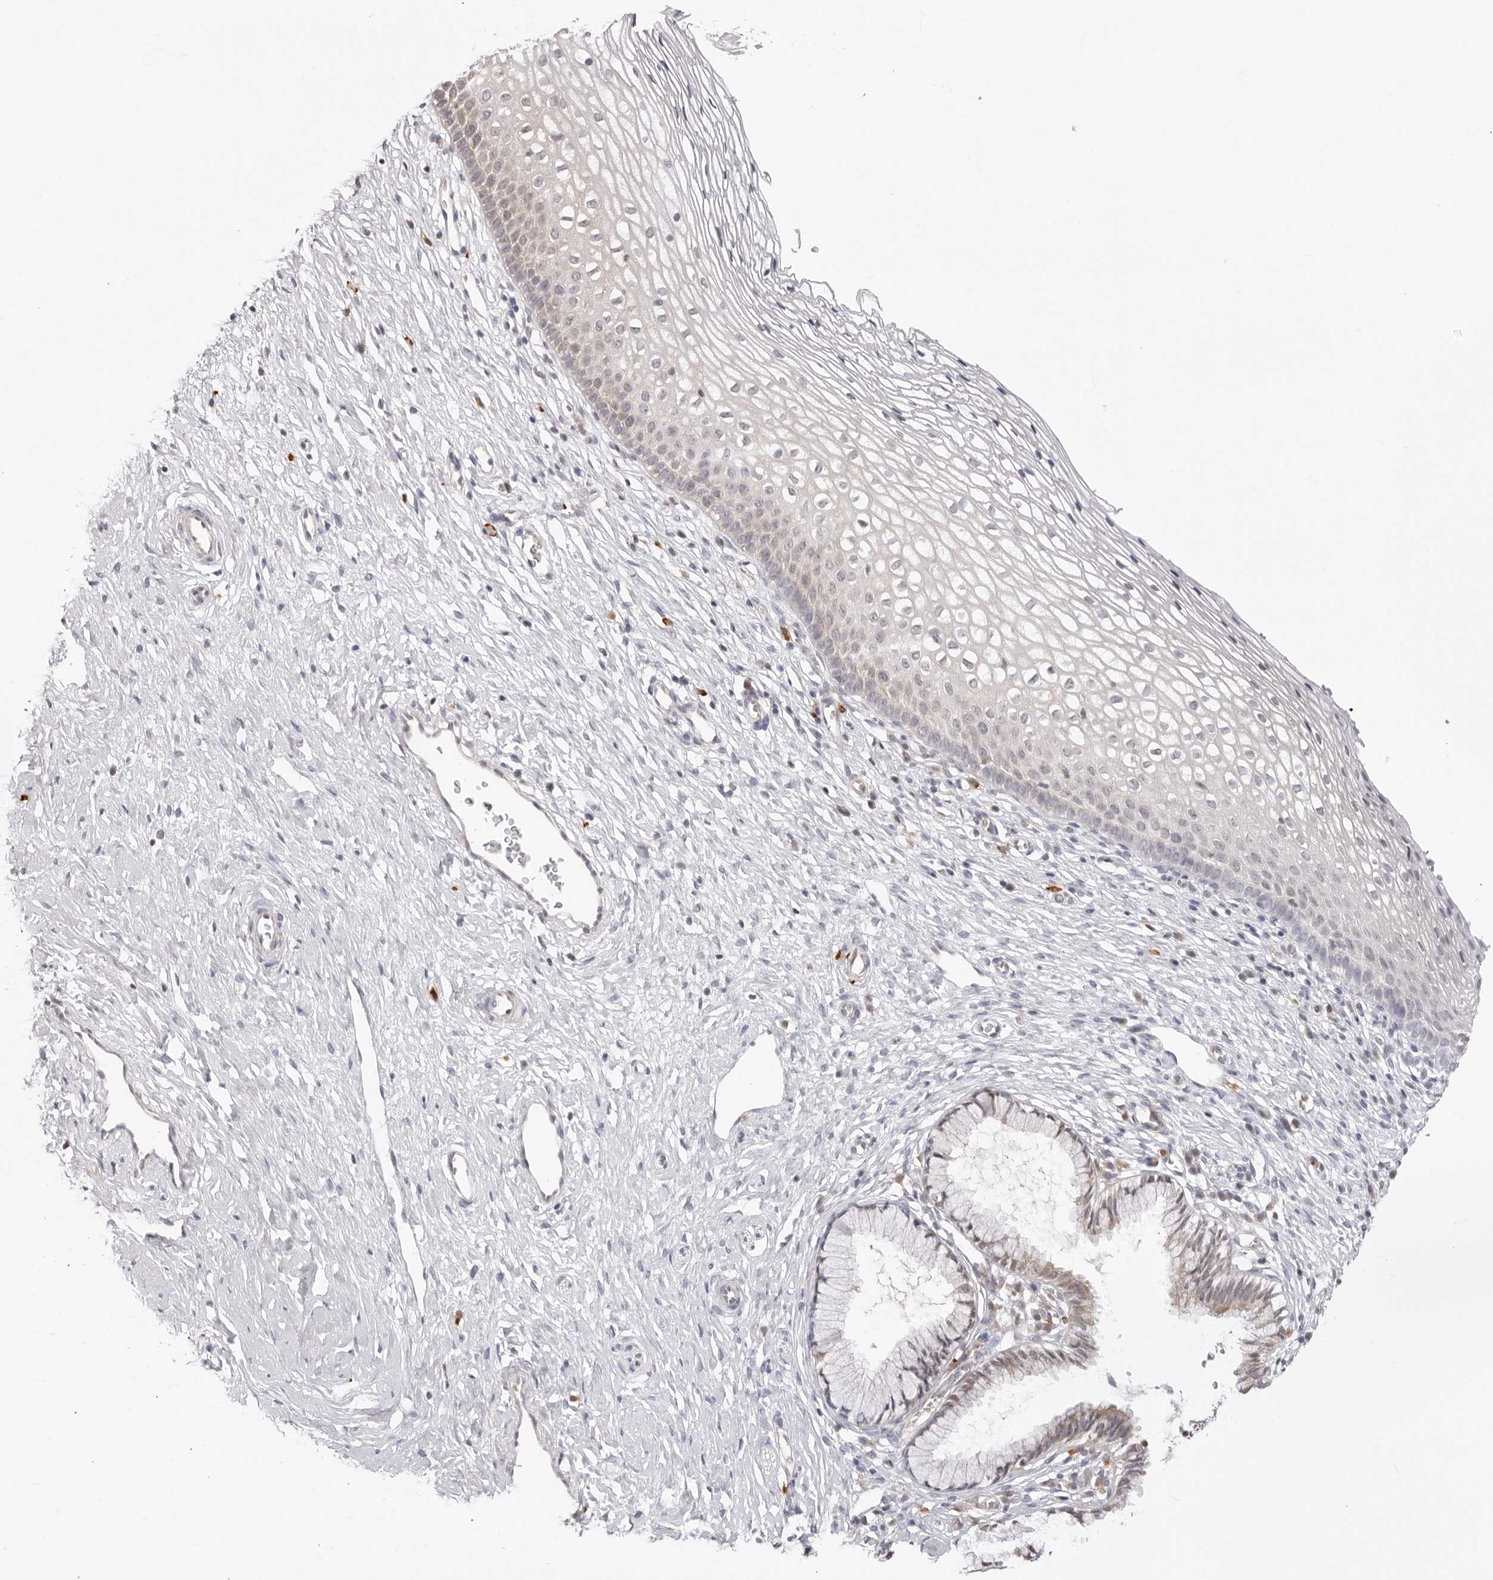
{"staining": {"intensity": "weak", "quantity": "<25%", "location": "cytoplasmic/membranous"}, "tissue": "cervix", "cell_type": "Glandular cells", "image_type": "normal", "snomed": [{"axis": "morphology", "description": "Normal tissue, NOS"}, {"axis": "topography", "description": "Cervix"}], "caption": "Immunohistochemistry (IHC) of normal human cervix demonstrates no expression in glandular cells. The staining was performed using DAB to visualize the protein expression in brown, while the nuclei were stained in blue with hematoxylin (Magnification: 20x).", "gene": "FDPS", "patient": {"sex": "female", "age": 27}}